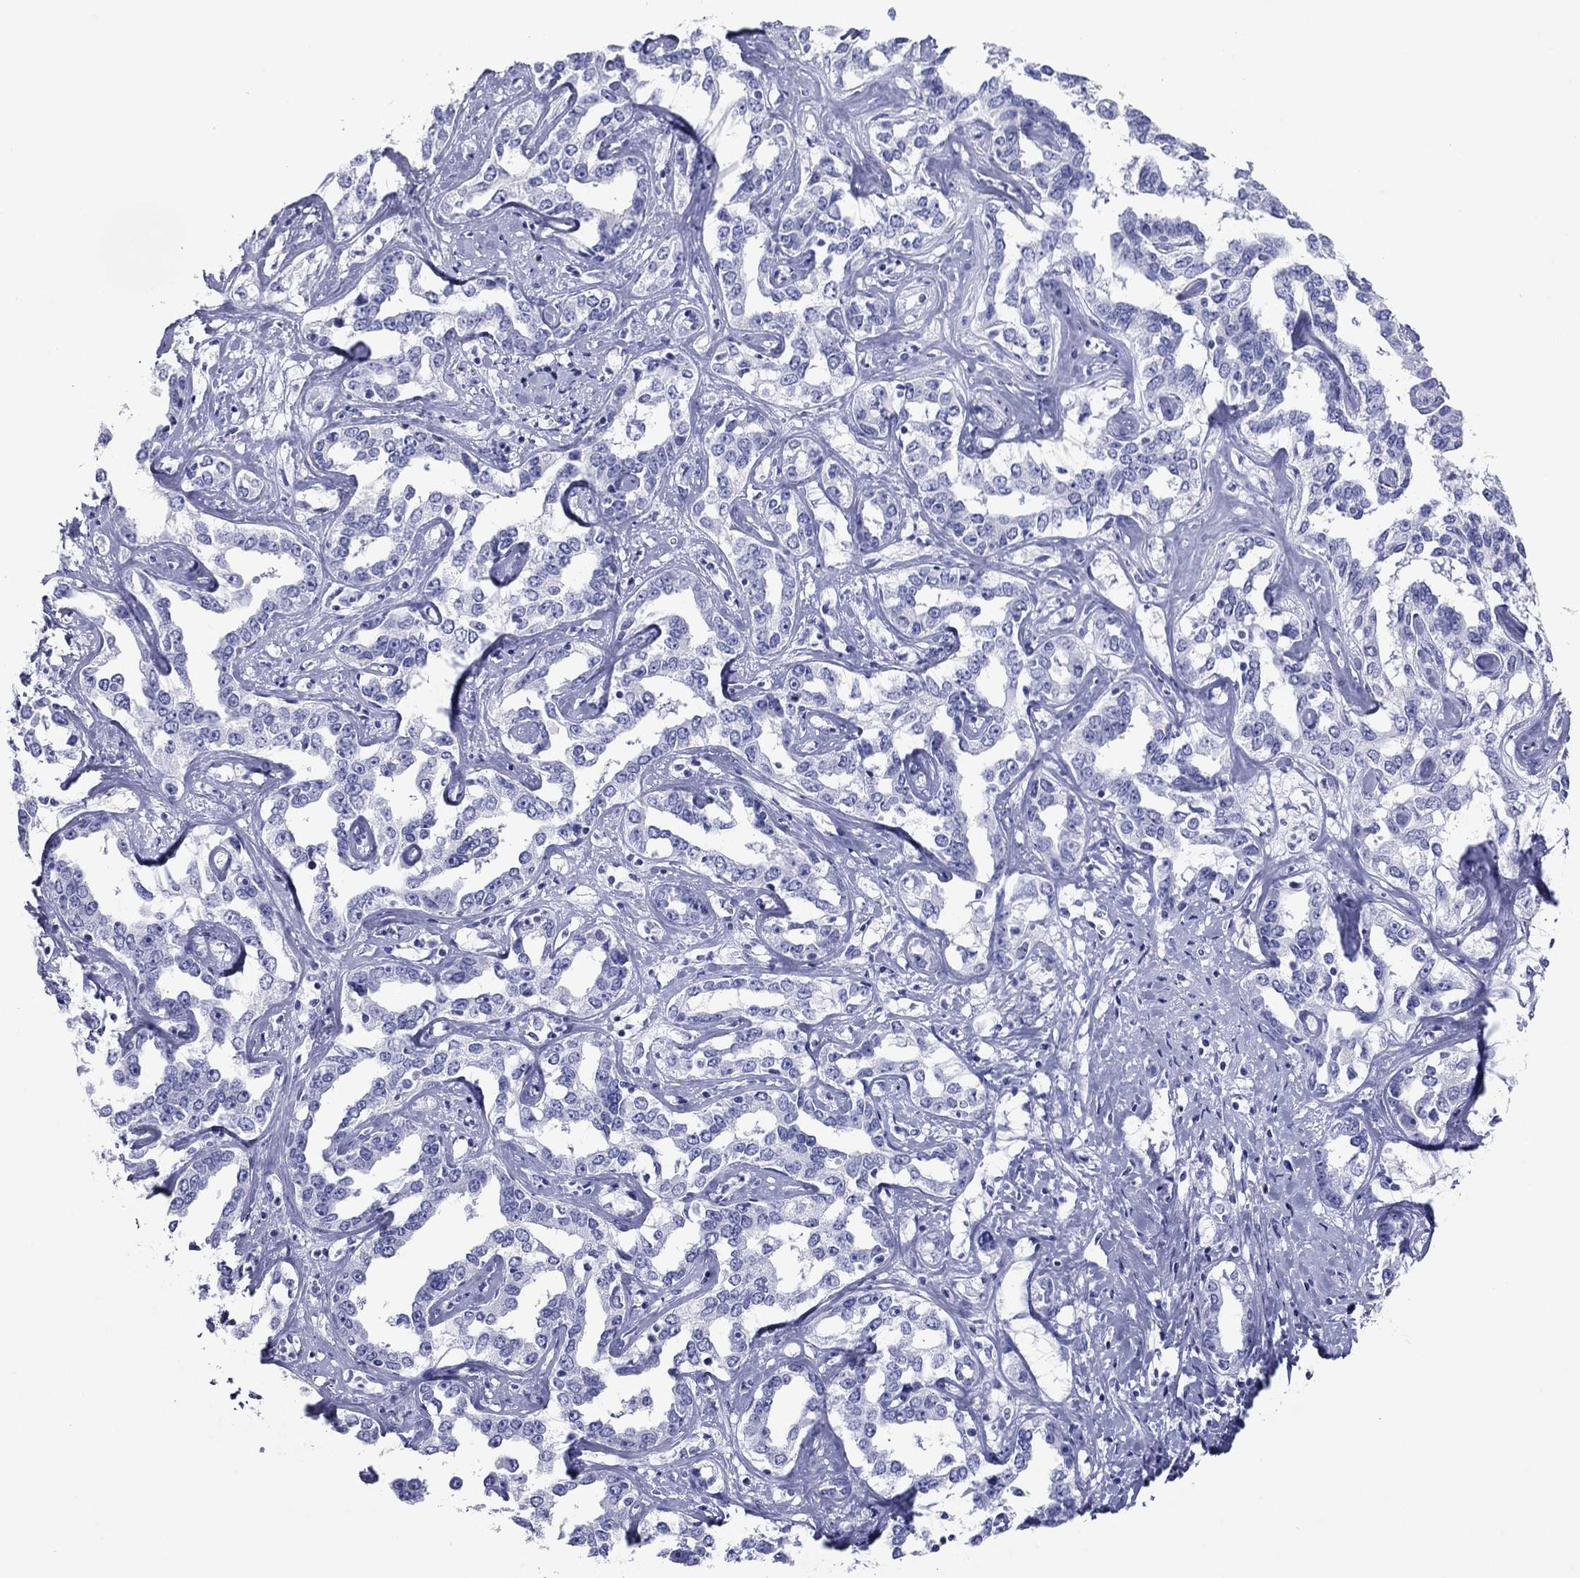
{"staining": {"intensity": "negative", "quantity": "none", "location": "none"}, "tissue": "liver cancer", "cell_type": "Tumor cells", "image_type": "cancer", "snomed": [{"axis": "morphology", "description": "Cholangiocarcinoma"}, {"axis": "topography", "description": "Liver"}], "caption": "Tumor cells show no significant staining in cholangiocarcinoma (liver). Brightfield microscopy of immunohistochemistry stained with DAB (3,3'-diaminobenzidine) (brown) and hematoxylin (blue), captured at high magnification.", "gene": "ATP4A", "patient": {"sex": "male", "age": 59}}